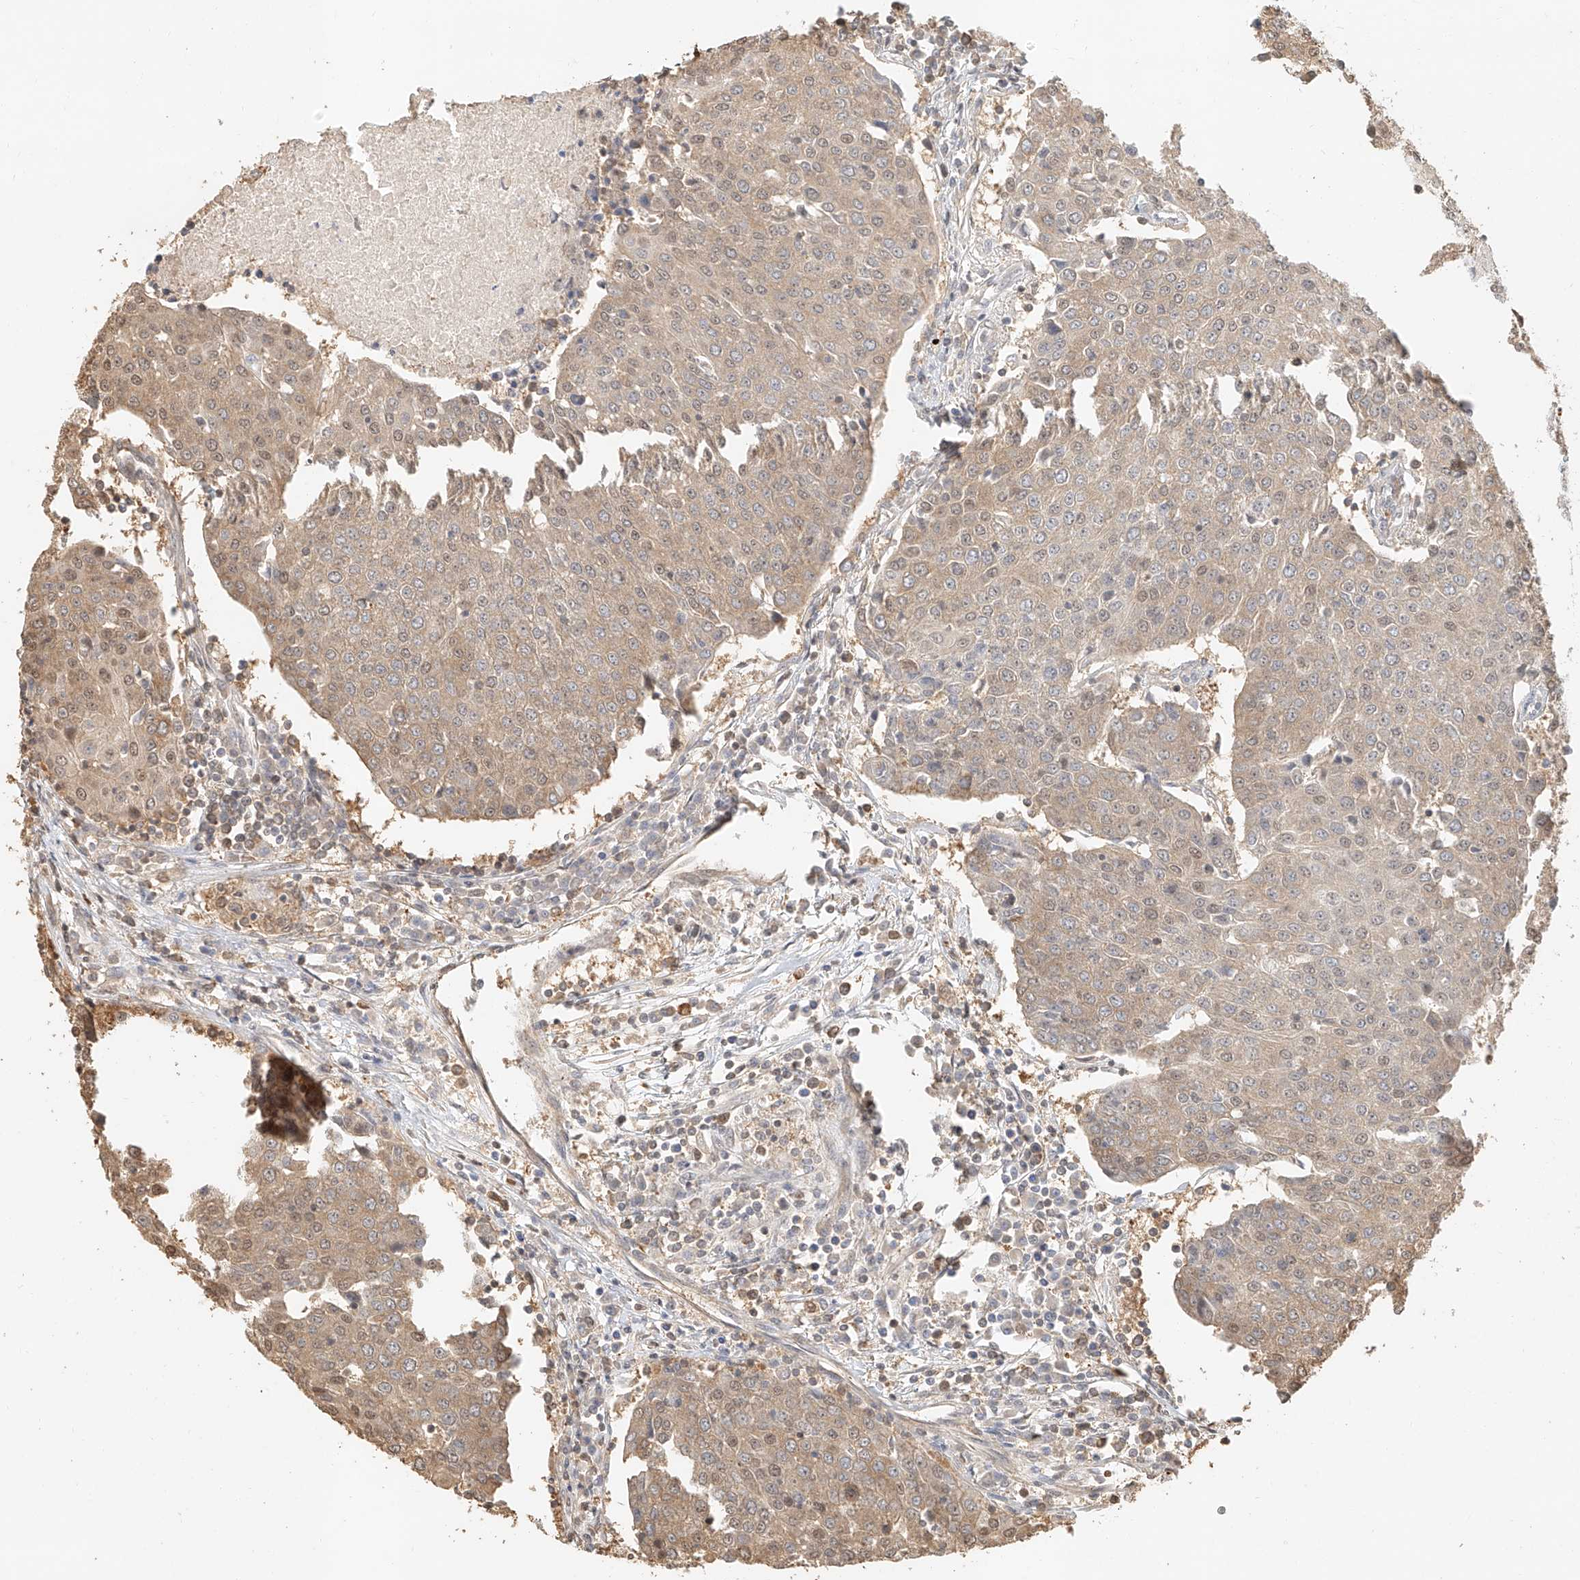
{"staining": {"intensity": "weak", "quantity": ">75%", "location": "cytoplasmic/membranous"}, "tissue": "urothelial cancer", "cell_type": "Tumor cells", "image_type": "cancer", "snomed": [{"axis": "morphology", "description": "Urothelial carcinoma, High grade"}, {"axis": "topography", "description": "Urinary bladder"}], "caption": "A brown stain labels weak cytoplasmic/membranous expression of a protein in human urothelial carcinoma (high-grade) tumor cells. Using DAB (brown) and hematoxylin (blue) stains, captured at high magnification using brightfield microscopy.", "gene": "NAP1L1", "patient": {"sex": "female", "age": 85}}